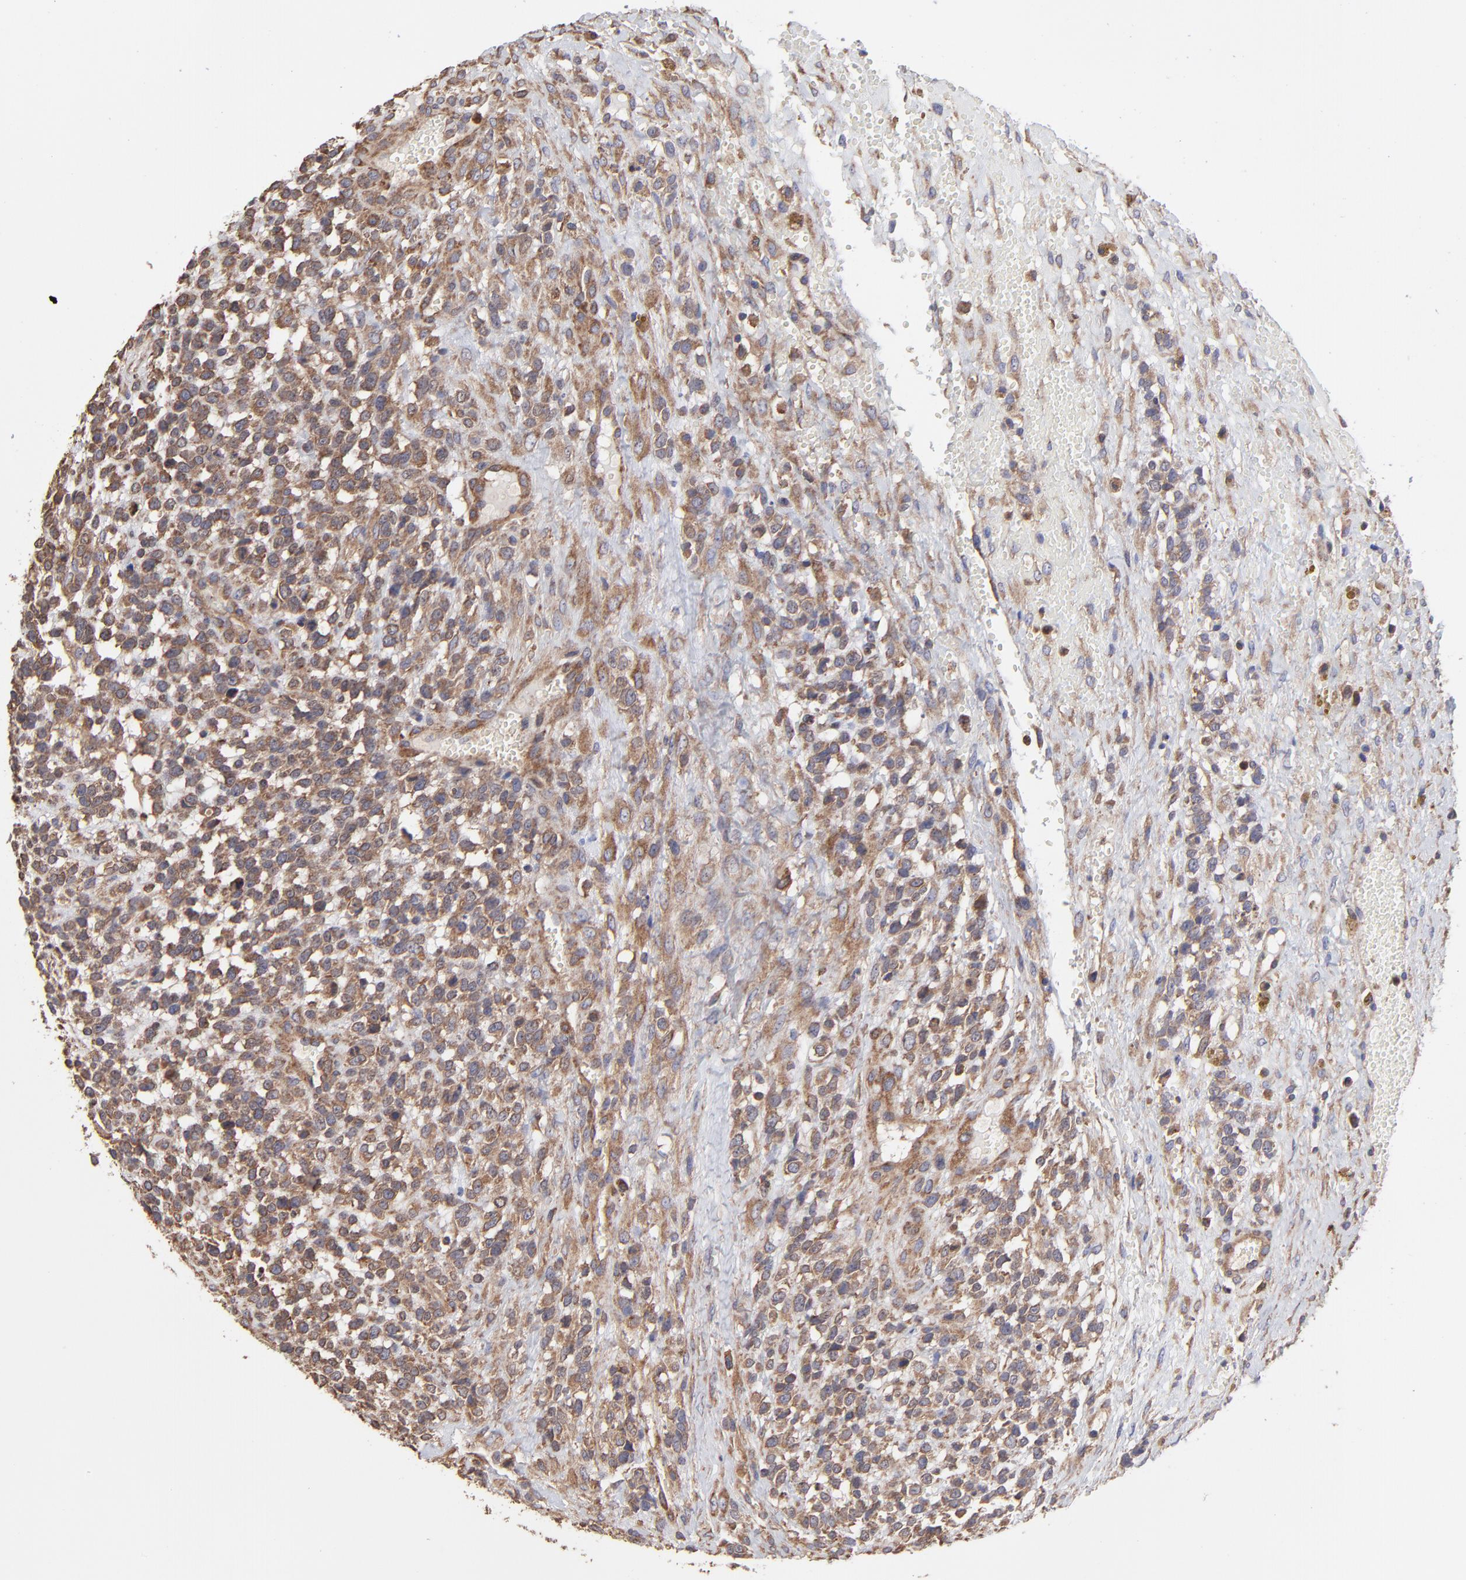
{"staining": {"intensity": "moderate", "quantity": ">75%", "location": "cytoplasmic/membranous"}, "tissue": "glioma", "cell_type": "Tumor cells", "image_type": "cancer", "snomed": [{"axis": "morphology", "description": "Glioma, malignant, High grade"}, {"axis": "topography", "description": "Brain"}], "caption": "This is a micrograph of immunohistochemistry (IHC) staining of malignant glioma (high-grade), which shows moderate expression in the cytoplasmic/membranous of tumor cells.", "gene": "PFKM", "patient": {"sex": "male", "age": 66}}